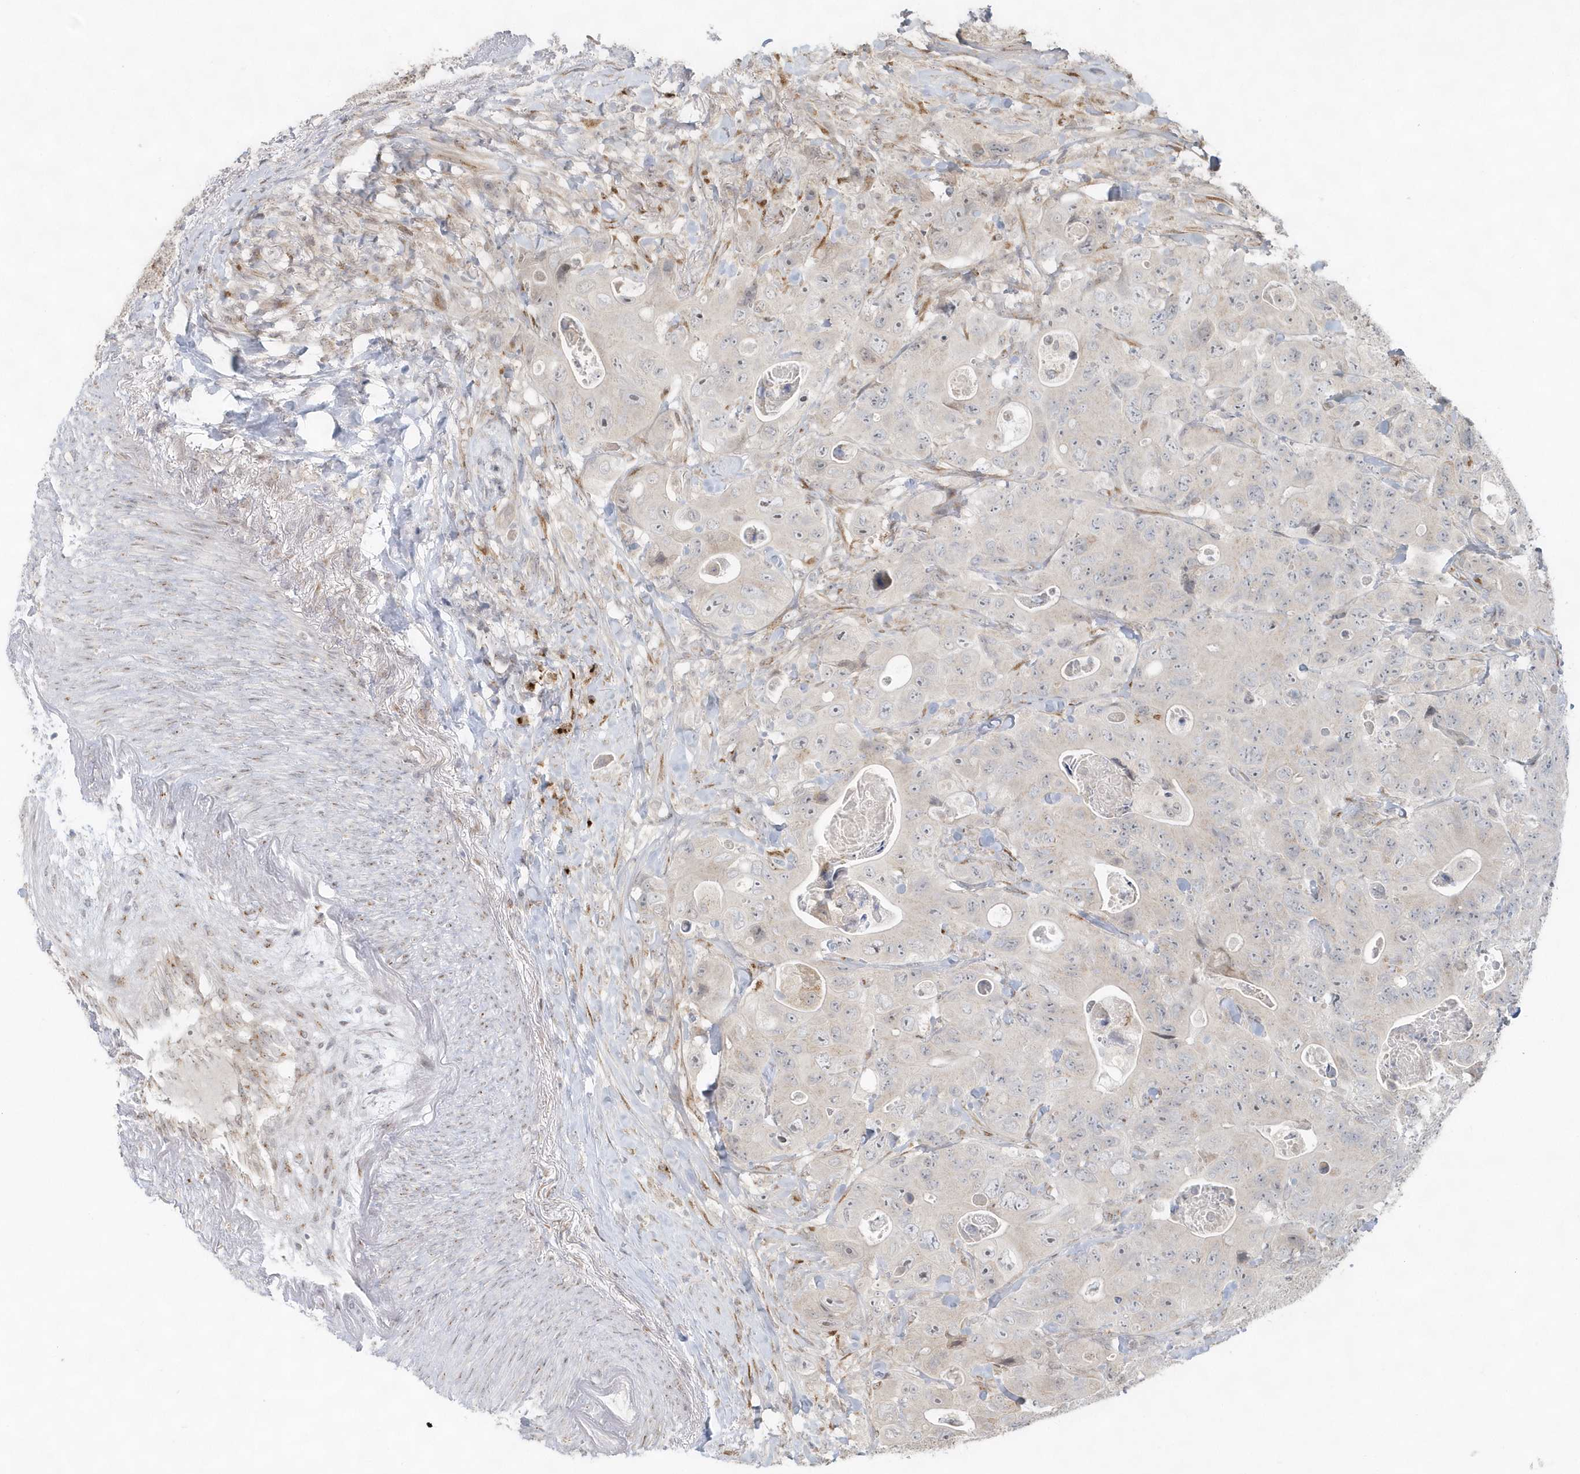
{"staining": {"intensity": "negative", "quantity": "none", "location": "none"}, "tissue": "colorectal cancer", "cell_type": "Tumor cells", "image_type": "cancer", "snomed": [{"axis": "morphology", "description": "Adenocarcinoma, NOS"}, {"axis": "topography", "description": "Colon"}], "caption": "Immunohistochemistry image of colorectal adenocarcinoma stained for a protein (brown), which exhibits no staining in tumor cells.", "gene": "DHFR", "patient": {"sex": "female", "age": 46}}